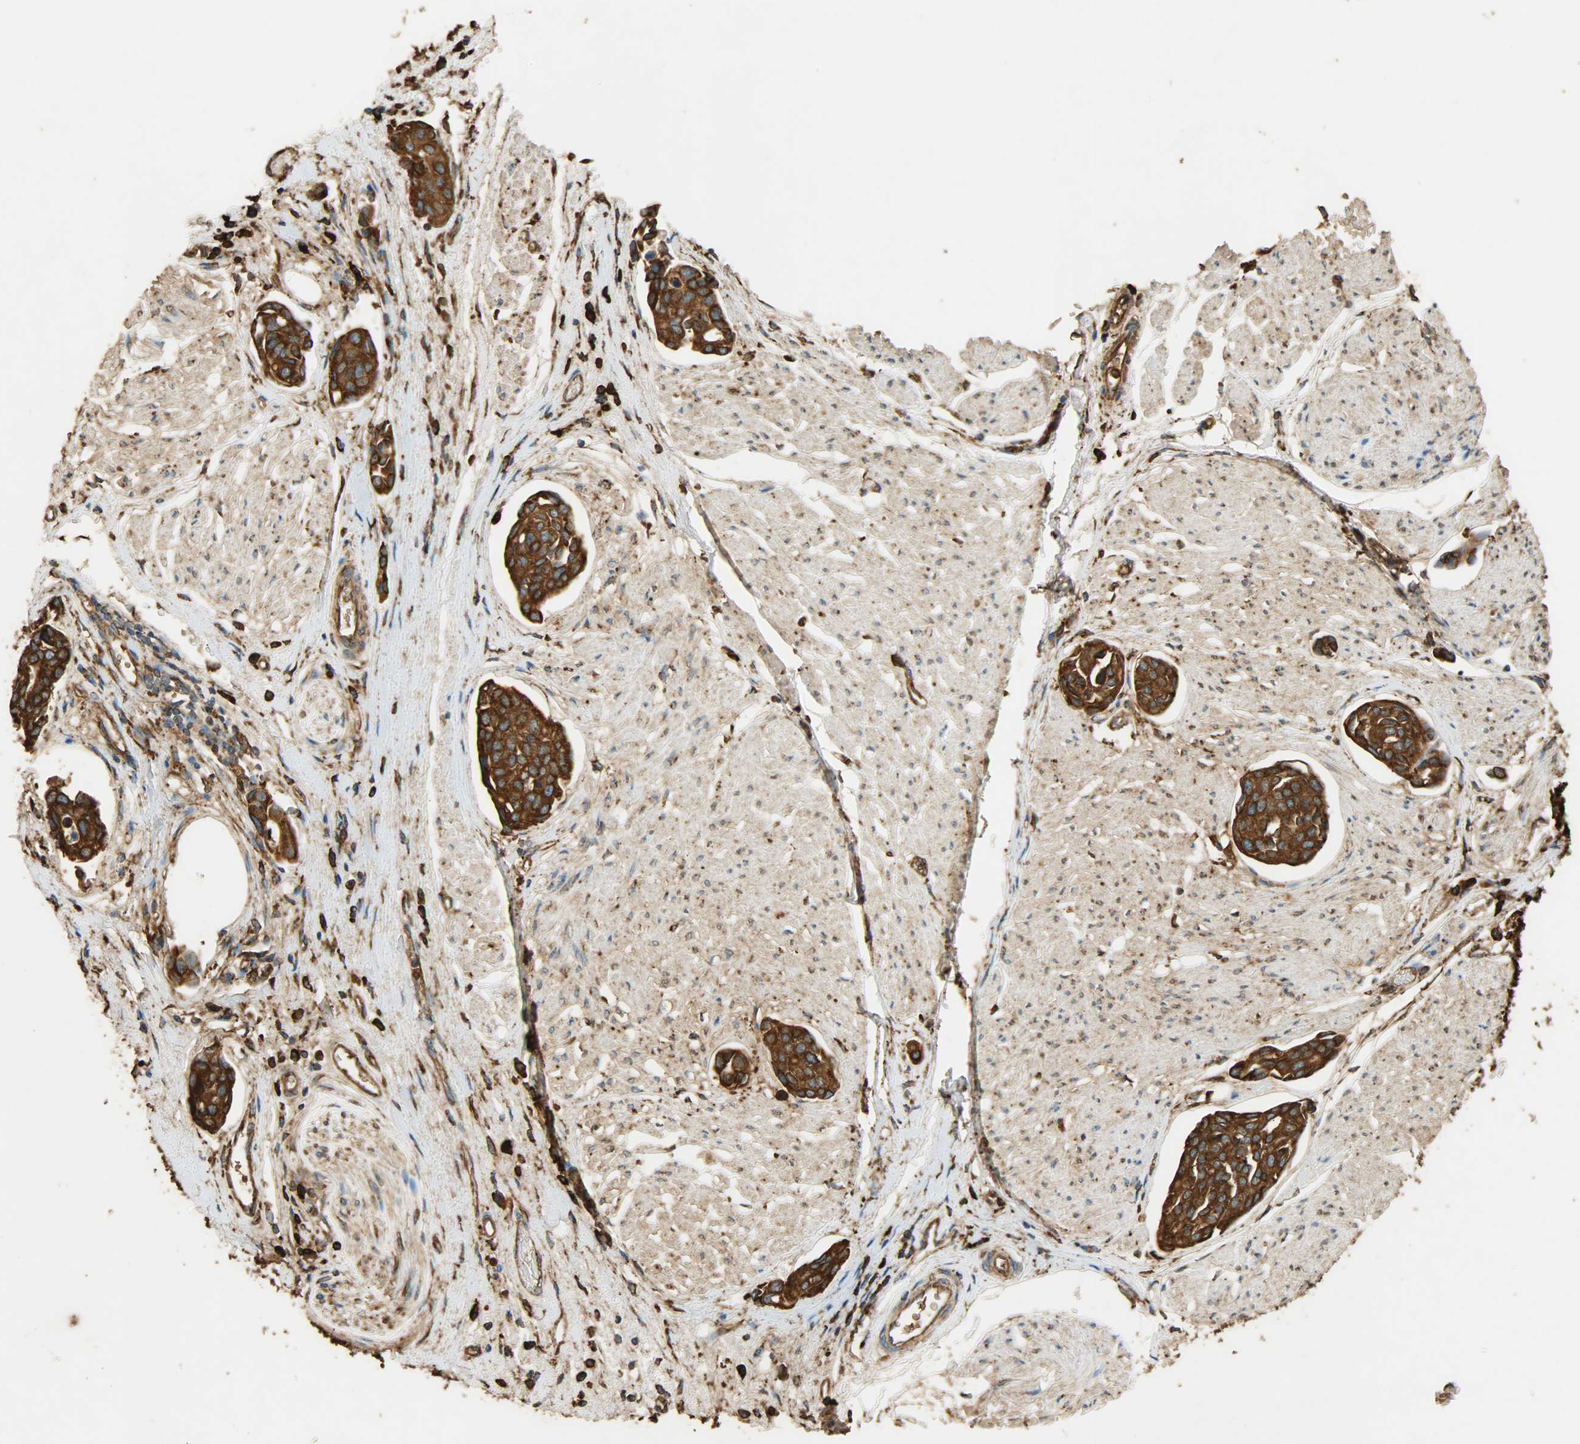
{"staining": {"intensity": "strong", "quantity": ">75%", "location": "cytoplasmic/membranous"}, "tissue": "urothelial cancer", "cell_type": "Tumor cells", "image_type": "cancer", "snomed": [{"axis": "morphology", "description": "Urothelial carcinoma, High grade"}, {"axis": "topography", "description": "Urinary bladder"}], "caption": "The histopathology image shows immunohistochemical staining of urothelial cancer. There is strong cytoplasmic/membranous staining is identified in approximately >75% of tumor cells. (brown staining indicates protein expression, while blue staining denotes nuclei).", "gene": "HSP90B1", "patient": {"sex": "male", "age": 78}}